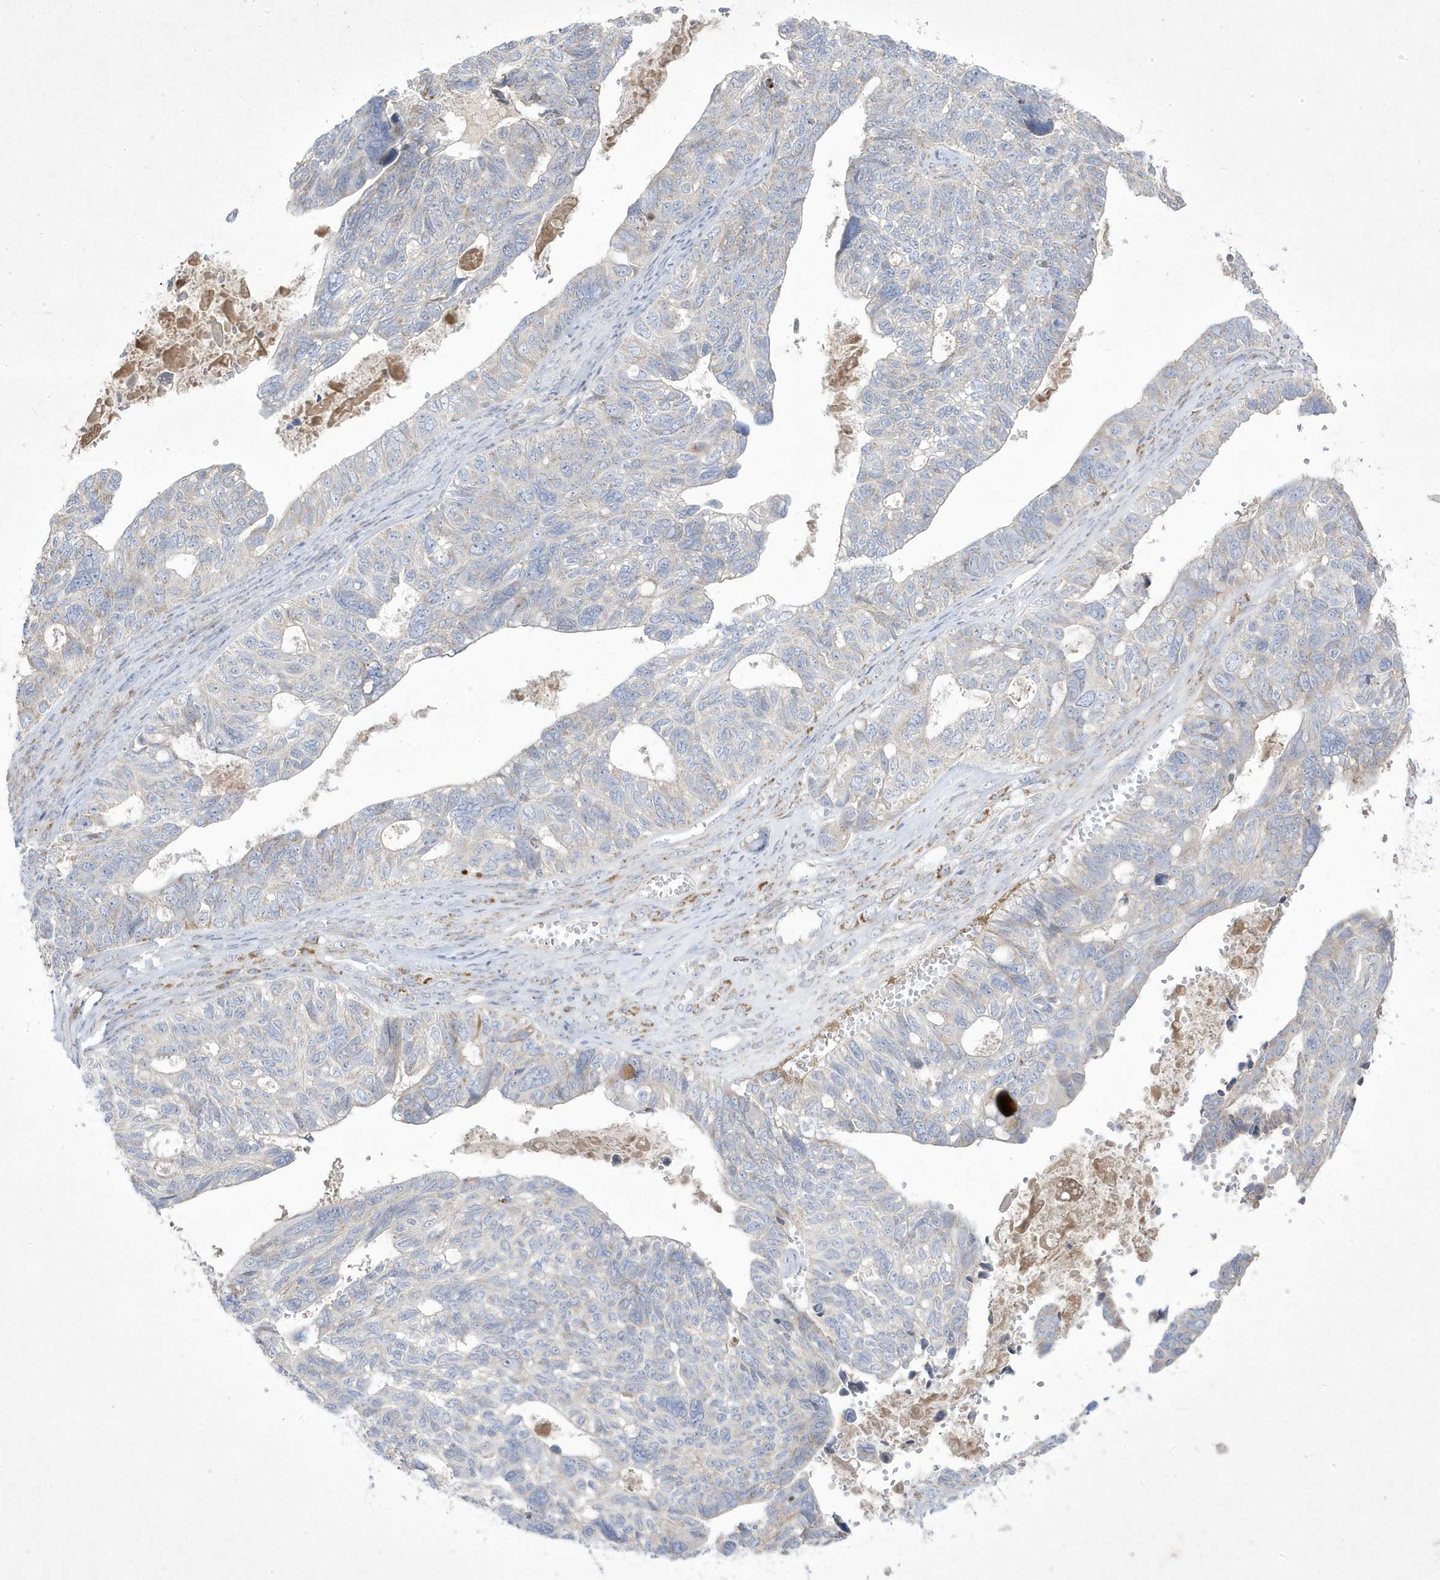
{"staining": {"intensity": "negative", "quantity": "none", "location": "none"}, "tissue": "ovarian cancer", "cell_type": "Tumor cells", "image_type": "cancer", "snomed": [{"axis": "morphology", "description": "Cystadenocarcinoma, serous, NOS"}, {"axis": "topography", "description": "Ovary"}], "caption": "The image displays no staining of tumor cells in ovarian cancer (serous cystadenocarcinoma).", "gene": "ADAMTSL3", "patient": {"sex": "female", "age": 79}}